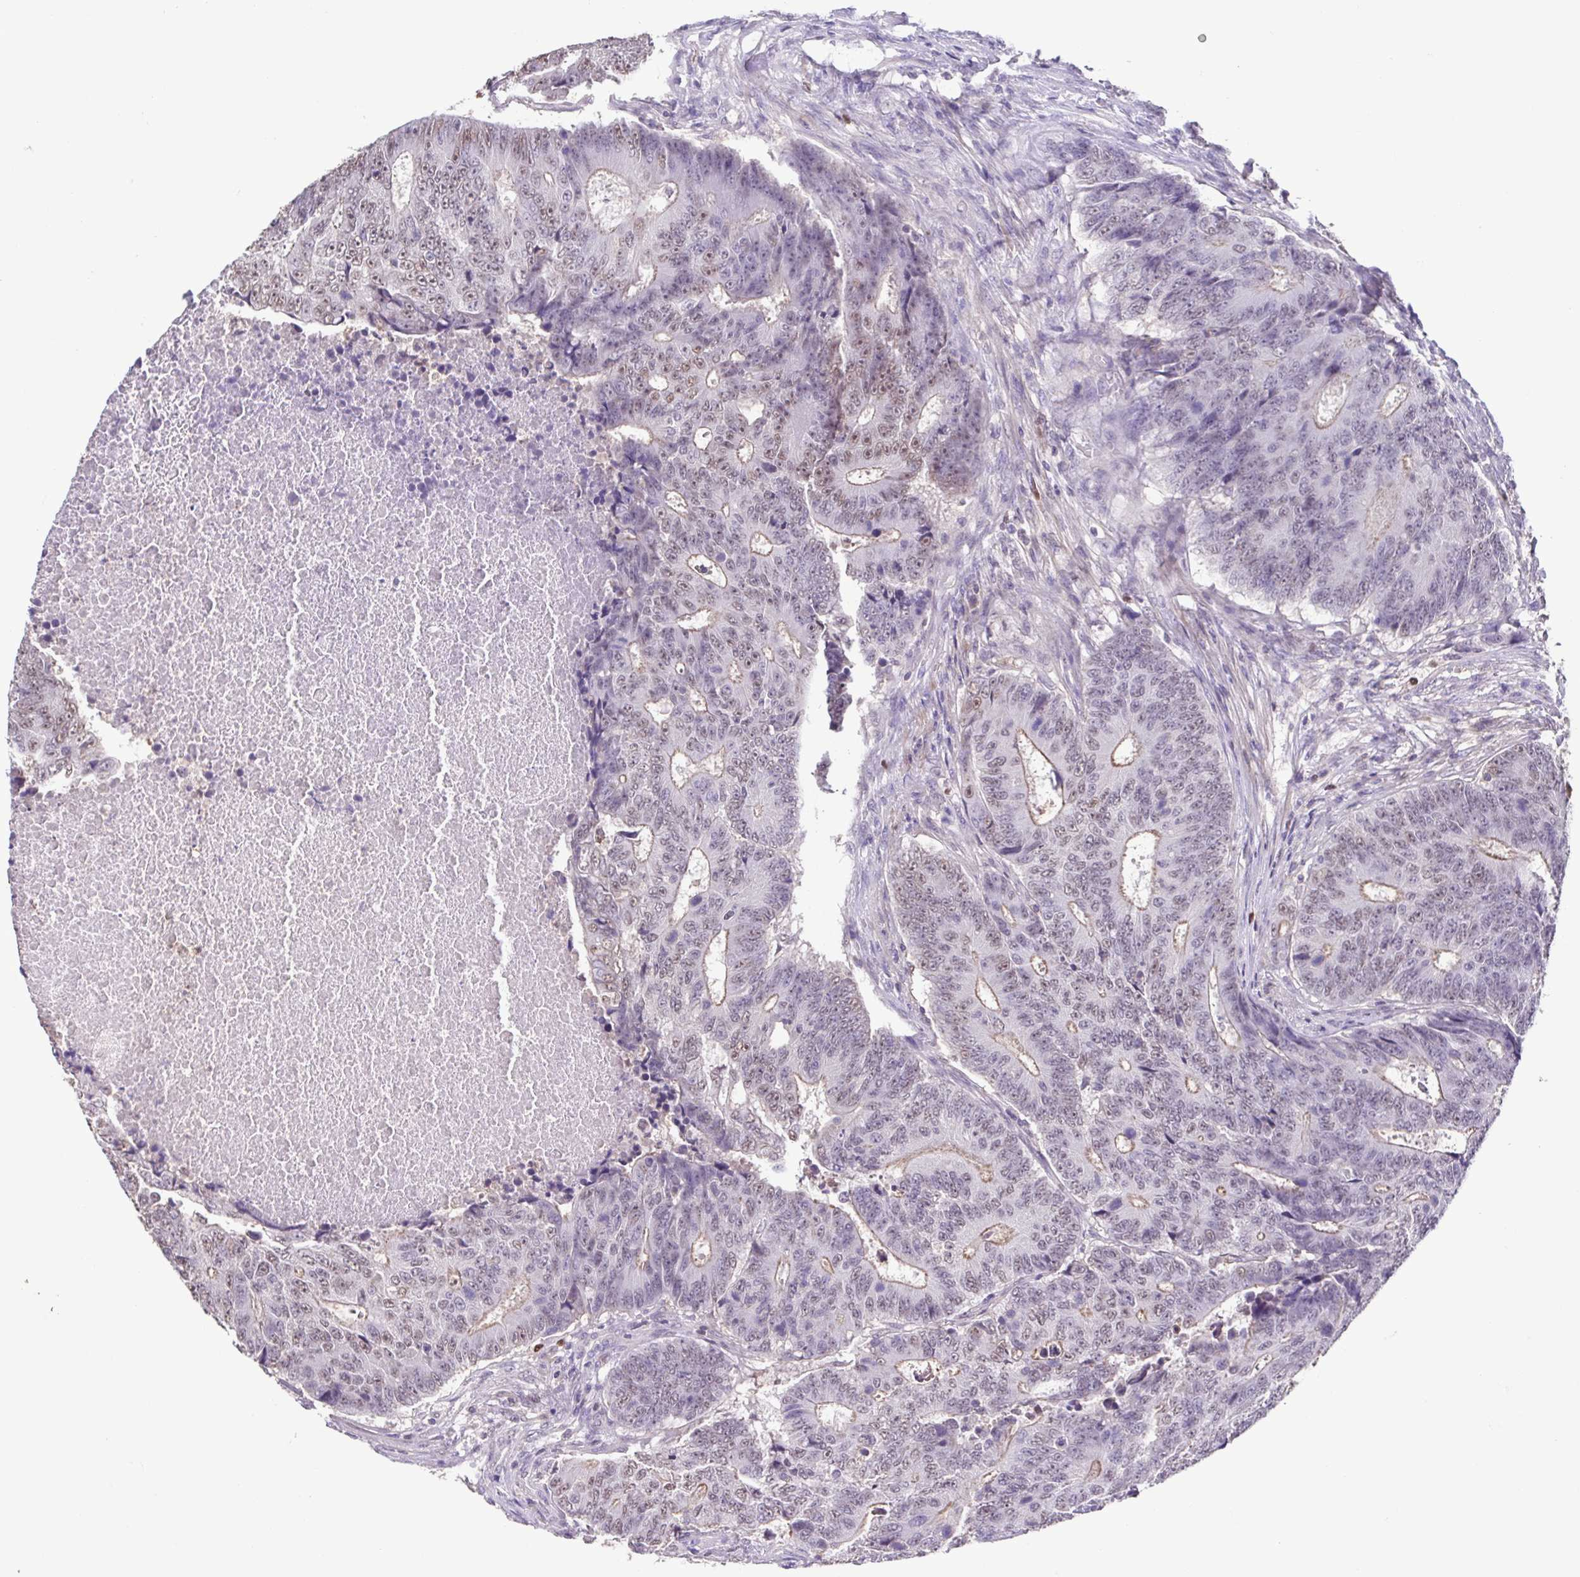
{"staining": {"intensity": "weak", "quantity": "25%-75%", "location": "cytoplasmic/membranous,nuclear"}, "tissue": "colorectal cancer", "cell_type": "Tumor cells", "image_type": "cancer", "snomed": [{"axis": "morphology", "description": "Adenocarcinoma, NOS"}, {"axis": "topography", "description": "Colon"}], "caption": "This photomicrograph shows immunohistochemistry (IHC) staining of colorectal adenocarcinoma, with low weak cytoplasmic/membranous and nuclear staining in about 25%-75% of tumor cells.", "gene": "ACTRT3", "patient": {"sex": "female", "age": 48}}